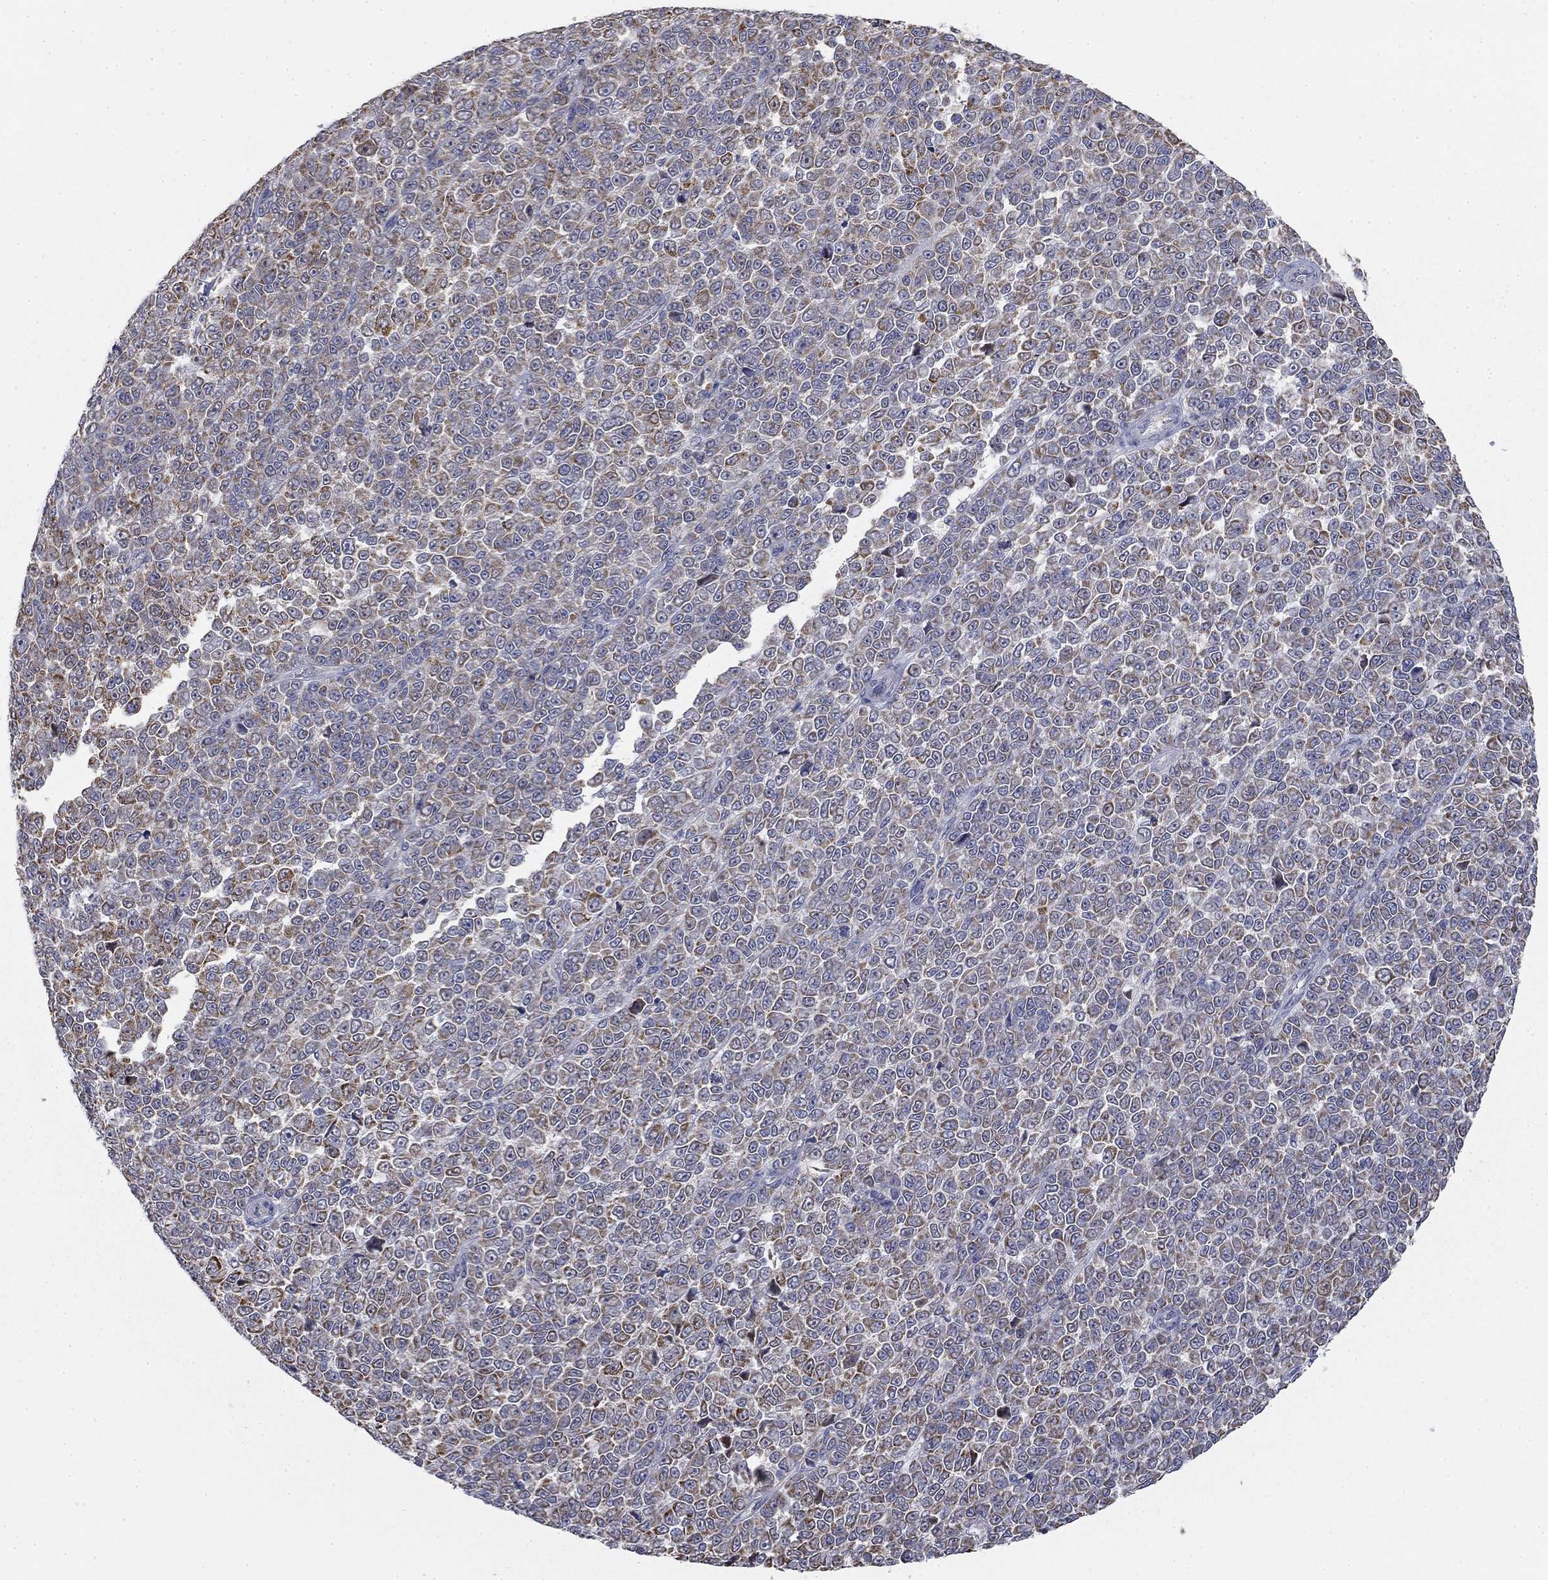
{"staining": {"intensity": "moderate", "quantity": "<25%", "location": "cytoplasmic/membranous"}, "tissue": "melanoma", "cell_type": "Tumor cells", "image_type": "cancer", "snomed": [{"axis": "morphology", "description": "Malignant melanoma, NOS"}, {"axis": "topography", "description": "Skin"}], "caption": "Human malignant melanoma stained for a protein (brown) displays moderate cytoplasmic/membranous positive expression in about <25% of tumor cells.", "gene": "SLC2A9", "patient": {"sex": "female", "age": 95}}